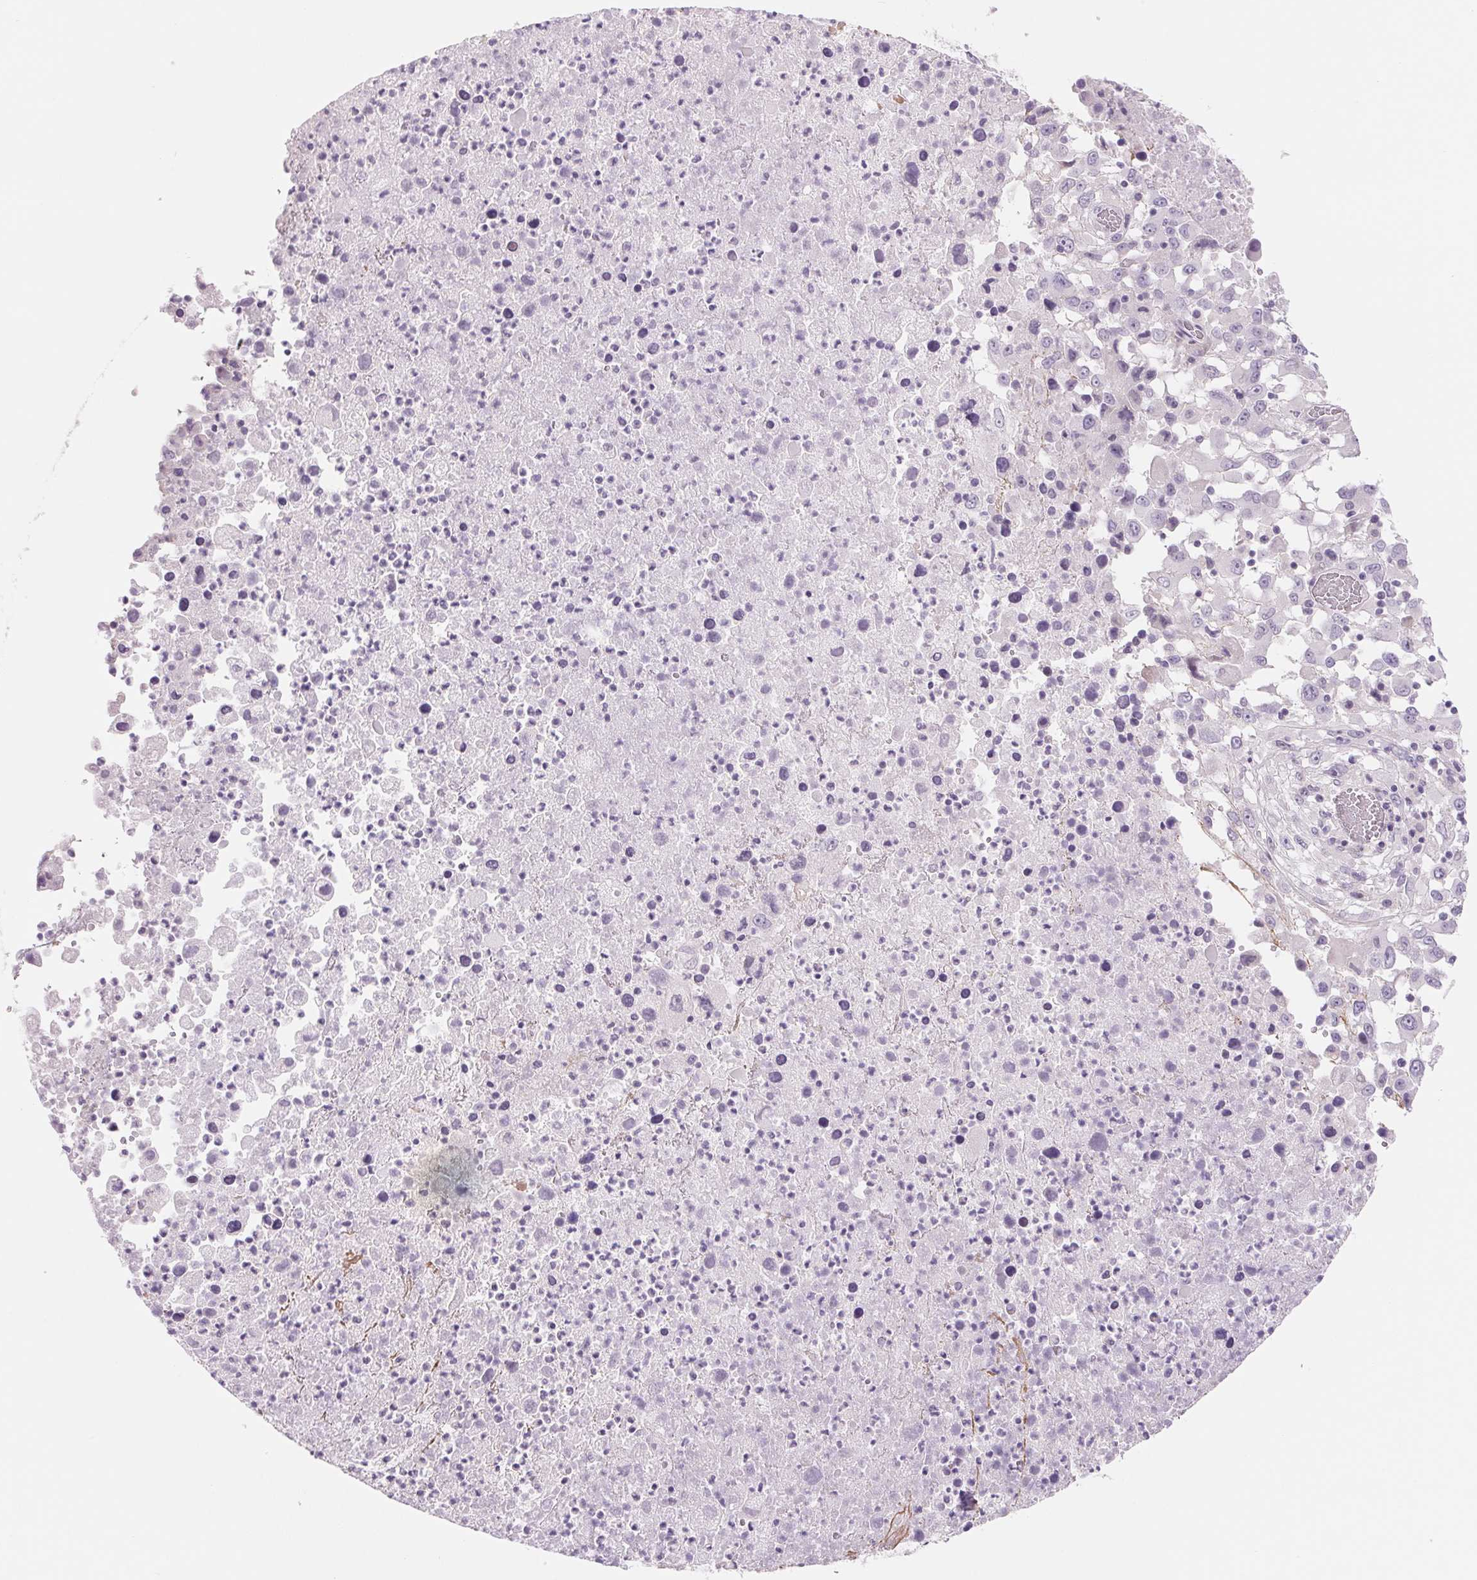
{"staining": {"intensity": "negative", "quantity": "none", "location": "none"}, "tissue": "melanoma", "cell_type": "Tumor cells", "image_type": "cancer", "snomed": [{"axis": "morphology", "description": "Malignant melanoma, Metastatic site"}, {"axis": "topography", "description": "Soft tissue"}], "caption": "This is a micrograph of IHC staining of malignant melanoma (metastatic site), which shows no positivity in tumor cells. Brightfield microscopy of immunohistochemistry stained with DAB (brown) and hematoxylin (blue), captured at high magnification.", "gene": "CCDC168", "patient": {"sex": "male", "age": 50}}